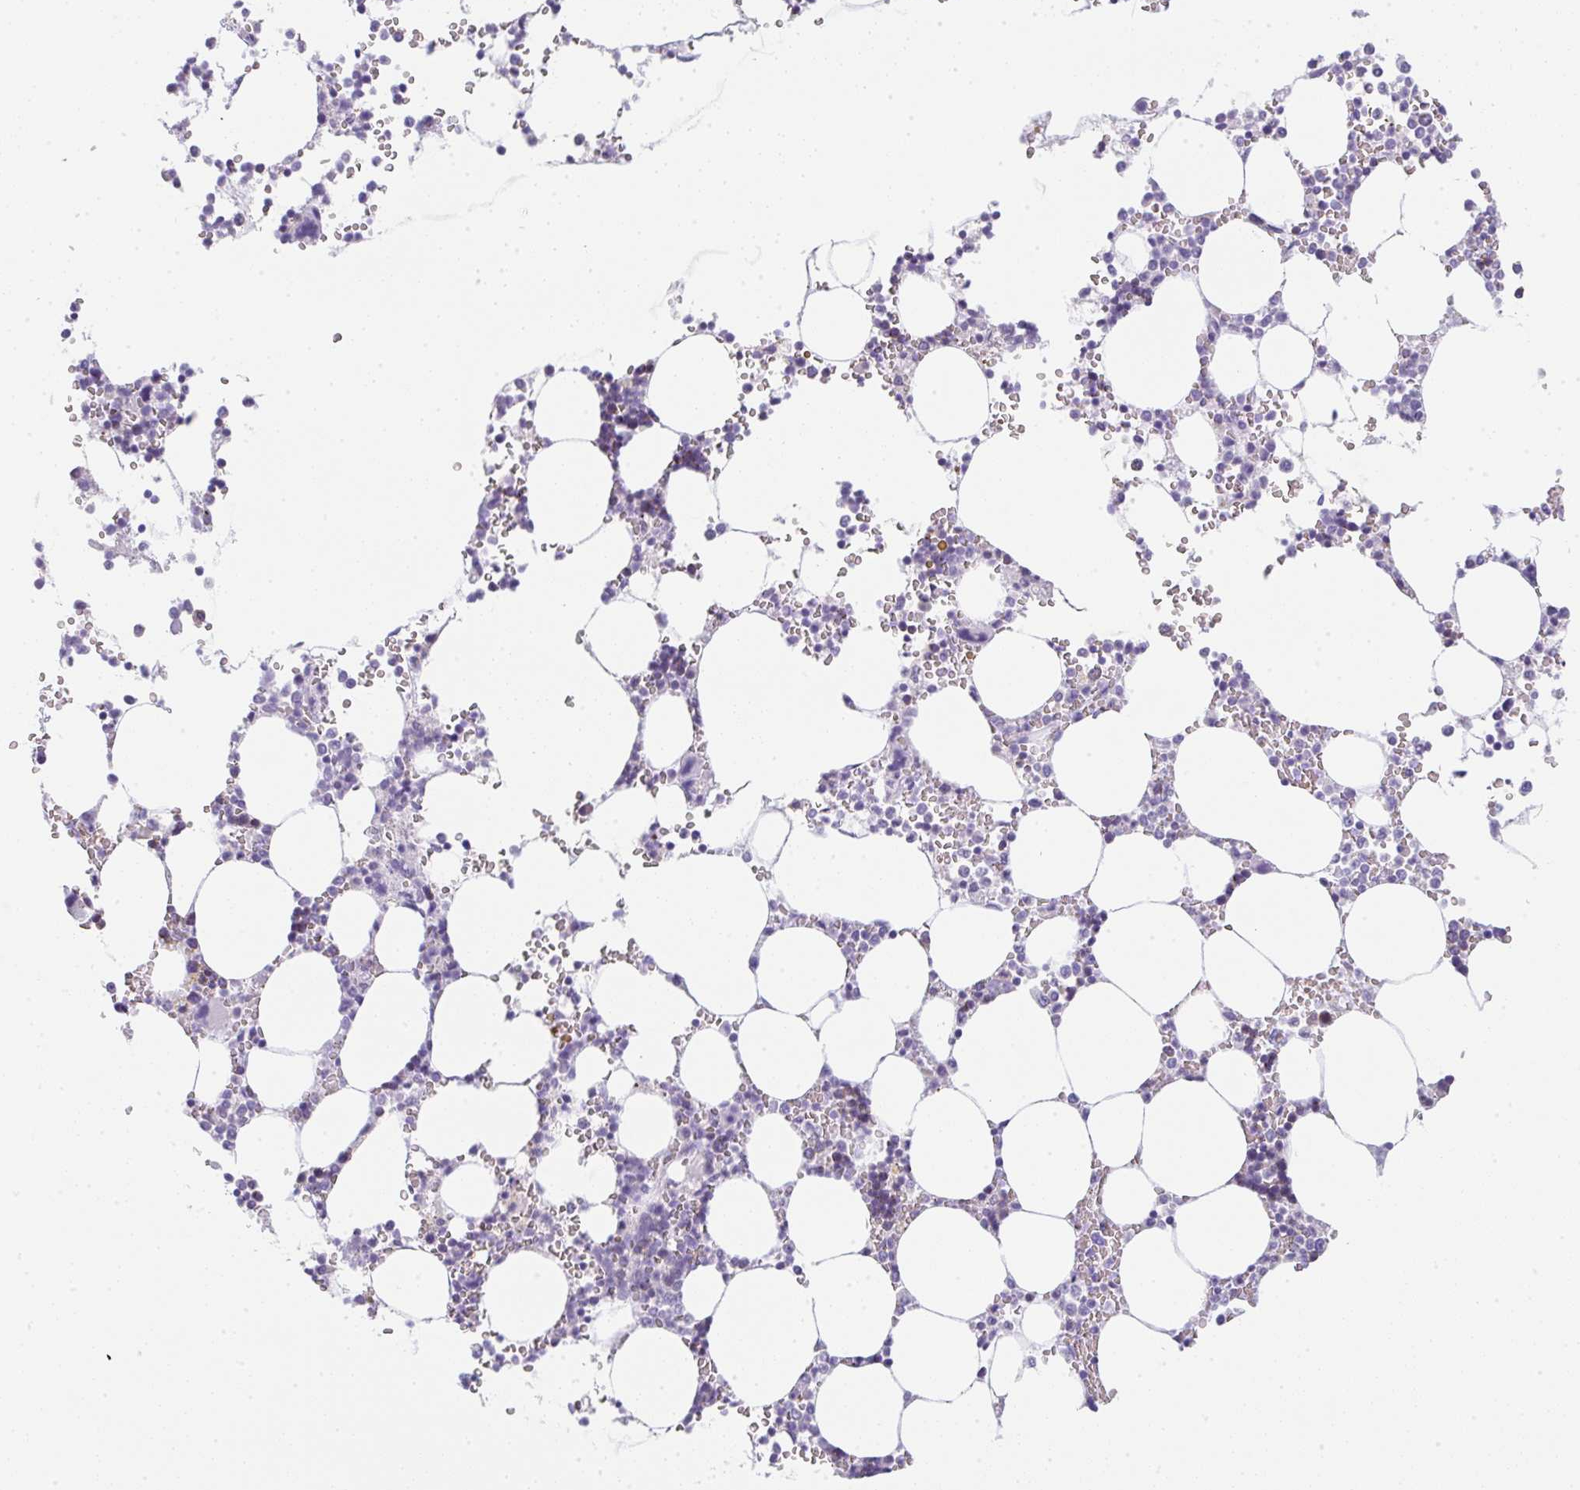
{"staining": {"intensity": "moderate", "quantity": "<25%", "location": "cytoplasmic/membranous"}, "tissue": "bone marrow", "cell_type": "Hematopoietic cells", "image_type": "normal", "snomed": [{"axis": "morphology", "description": "Normal tissue, NOS"}, {"axis": "topography", "description": "Bone marrow"}], "caption": "A high-resolution histopathology image shows IHC staining of unremarkable bone marrow, which demonstrates moderate cytoplasmic/membranous staining in approximately <25% of hematopoietic cells. Immunohistochemistry stains the protein in brown and the nuclei are stained blue.", "gene": "LPAR4", "patient": {"sex": "male", "age": 64}}